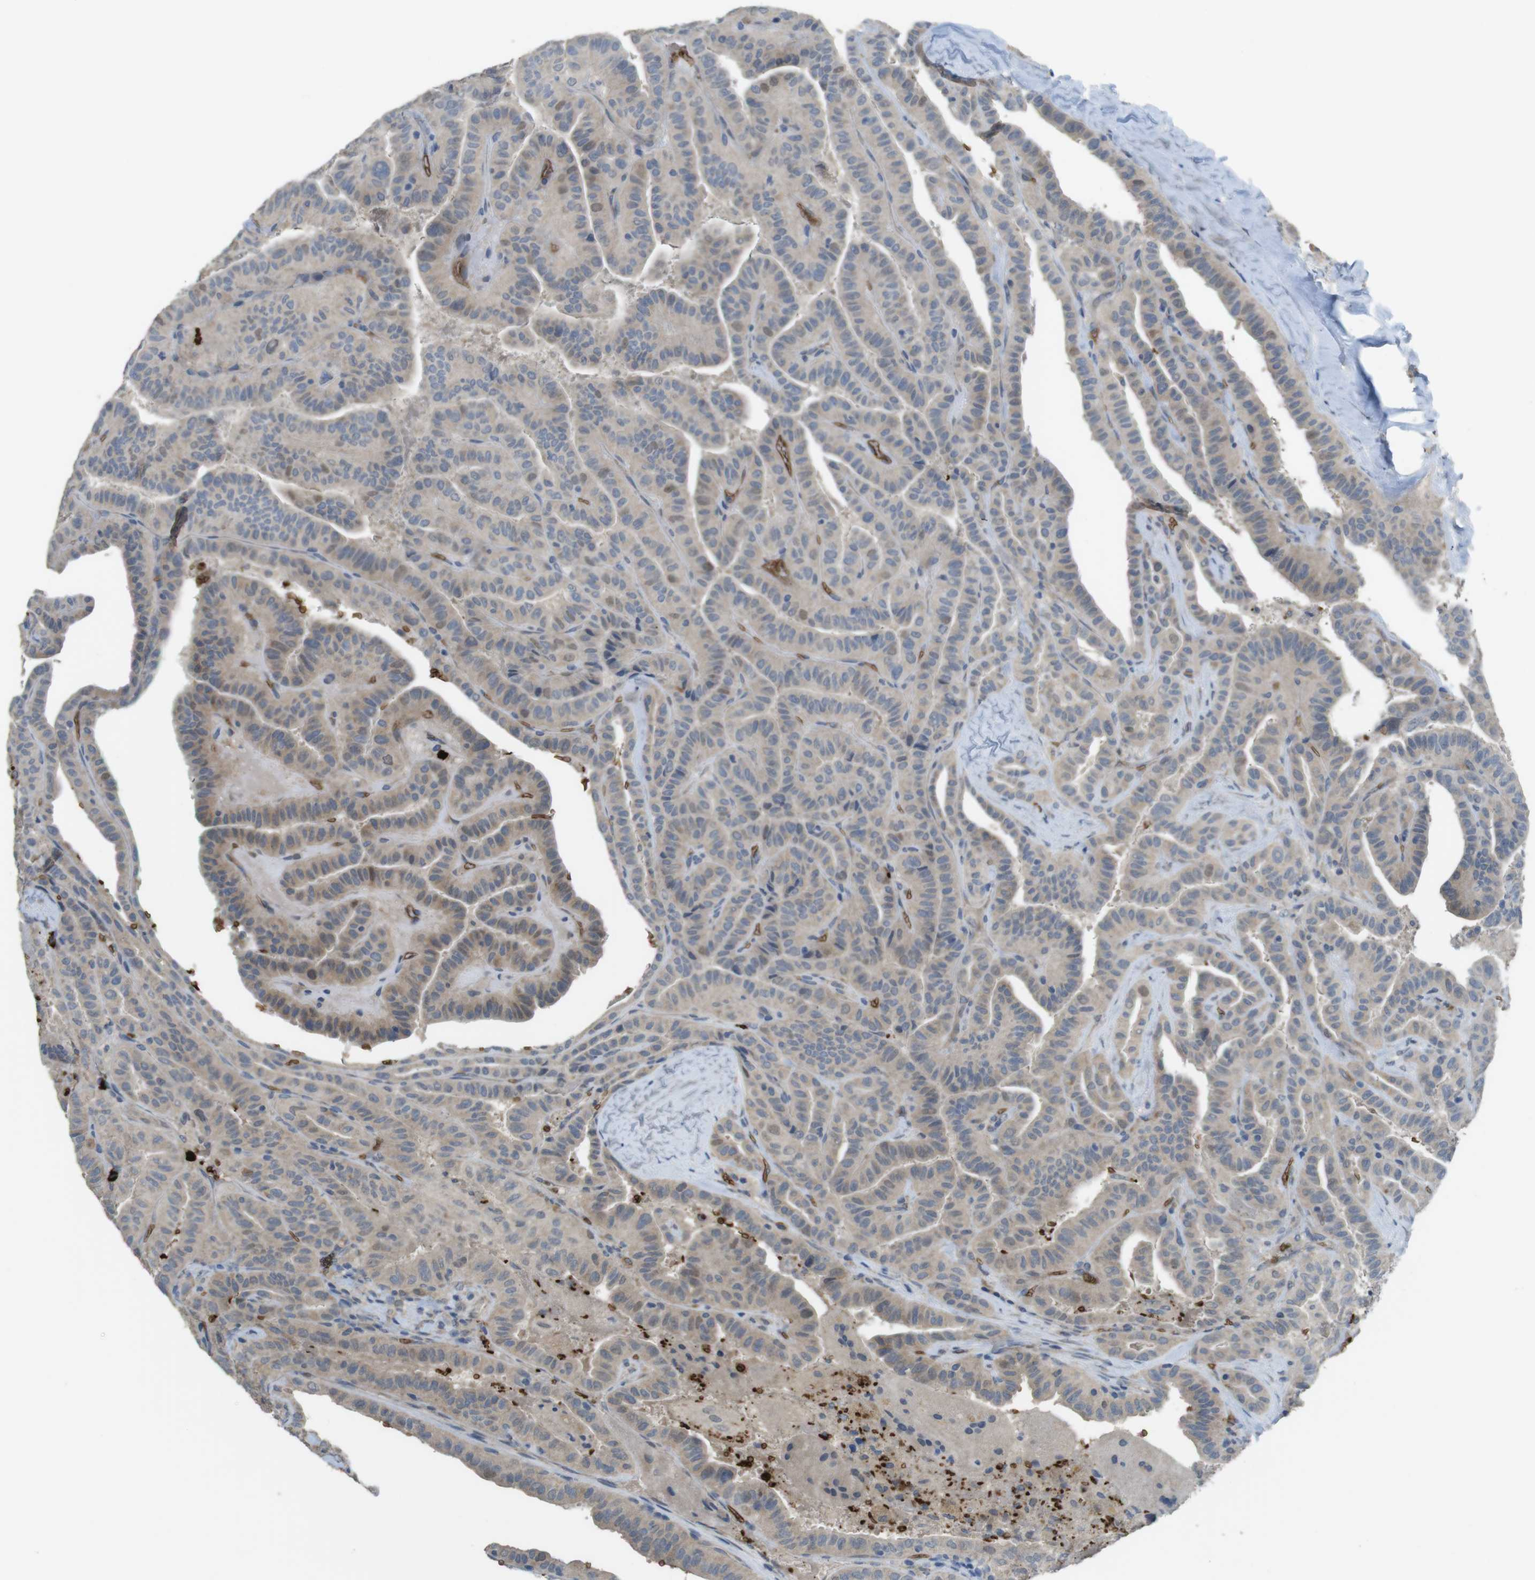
{"staining": {"intensity": "weak", "quantity": ">75%", "location": "cytoplasmic/membranous"}, "tissue": "thyroid cancer", "cell_type": "Tumor cells", "image_type": "cancer", "snomed": [{"axis": "morphology", "description": "Papillary adenocarcinoma, NOS"}, {"axis": "topography", "description": "Thyroid gland"}], "caption": "Immunohistochemical staining of thyroid cancer reveals weak cytoplasmic/membranous protein staining in approximately >75% of tumor cells.", "gene": "GYPA", "patient": {"sex": "male", "age": 77}}